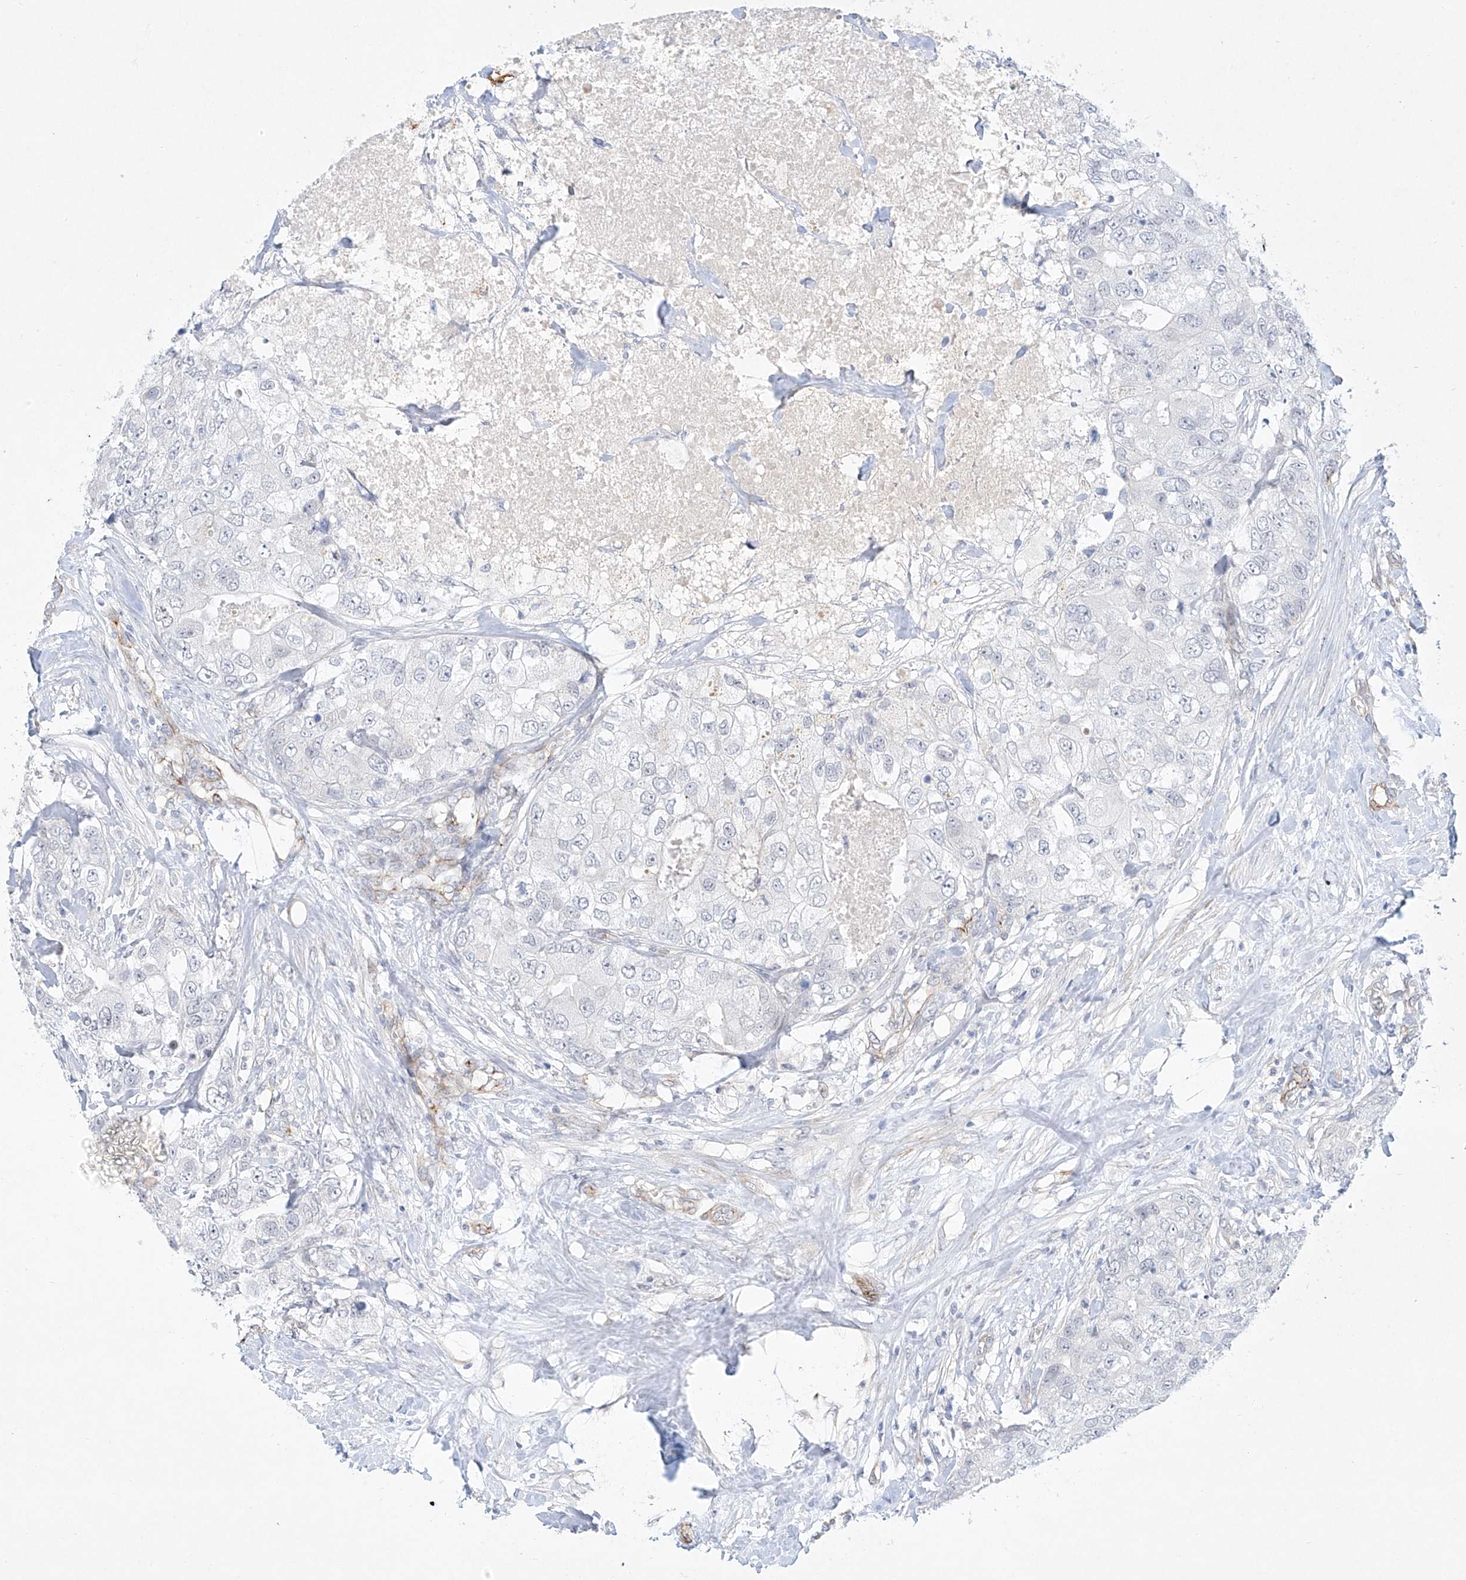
{"staining": {"intensity": "negative", "quantity": "none", "location": "none"}, "tissue": "breast cancer", "cell_type": "Tumor cells", "image_type": "cancer", "snomed": [{"axis": "morphology", "description": "Duct carcinoma"}, {"axis": "topography", "description": "Breast"}], "caption": "Immunohistochemistry (IHC) of human breast cancer (intraductal carcinoma) exhibits no positivity in tumor cells. (IHC, brightfield microscopy, high magnification).", "gene": "REEP2", "patient": {"sex": "female", "age": 62}}